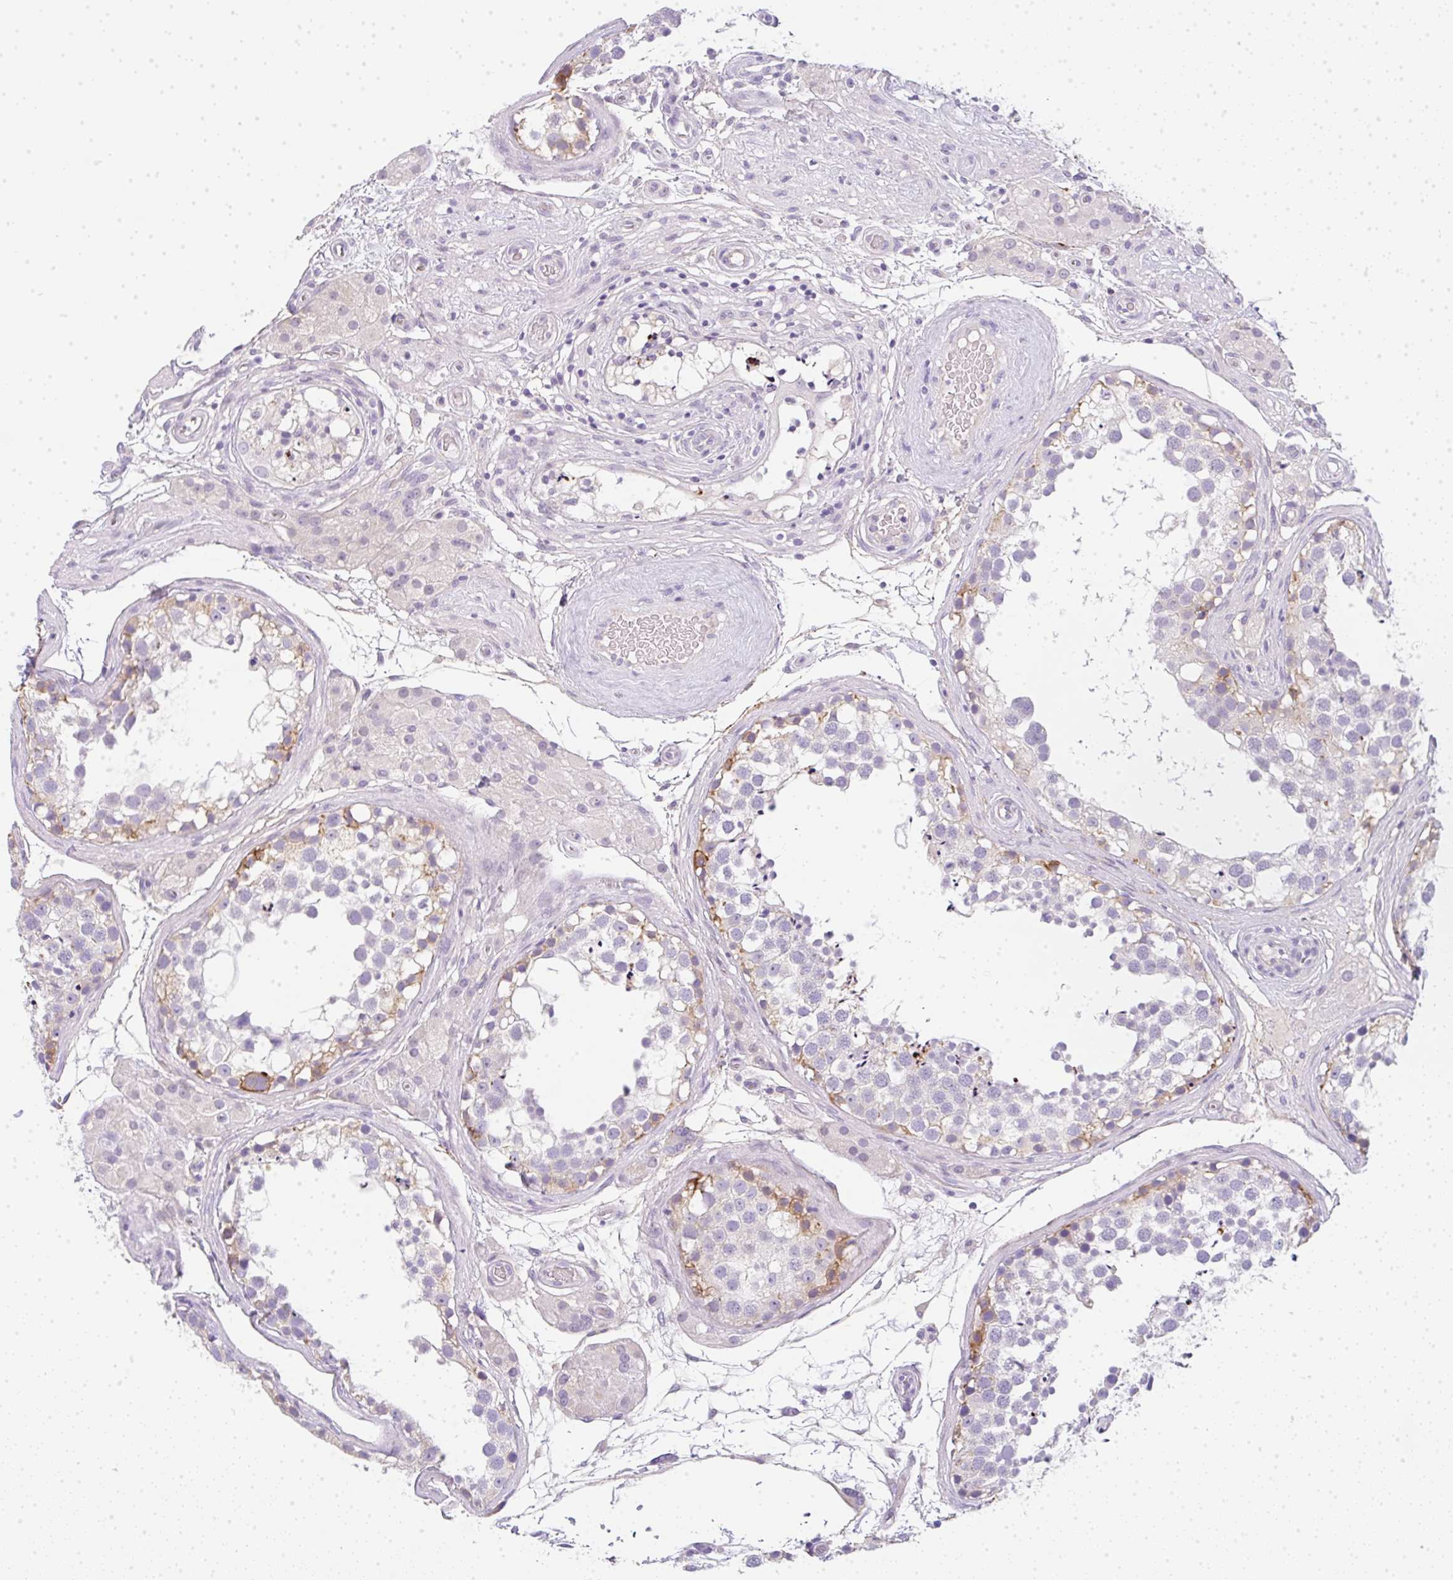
{"staining": {"intensity": "moderate", "quantity": "<25%", "location": "cytoplasmic/membranous"}, "tissue": "testis", "cell_type": "Cells in seminiferous ducts", "image_type": "normal", "snomed": [{"axis": "morphology", "description": "Normal tissue, NOS"}, {"axis": "morphology", "description": "Seminoma, NOS"}, {"axis": "topography", "description": "Testis"}], "caption": "IHC (DAB) staining of unremarkable testis reveals moderate cytoplasmic/membranous protein positivity in approximately <25% of cells in seminiferous ducts.", "gene": "LPAR4", "patient": {"sex": "male", "age": 65}}